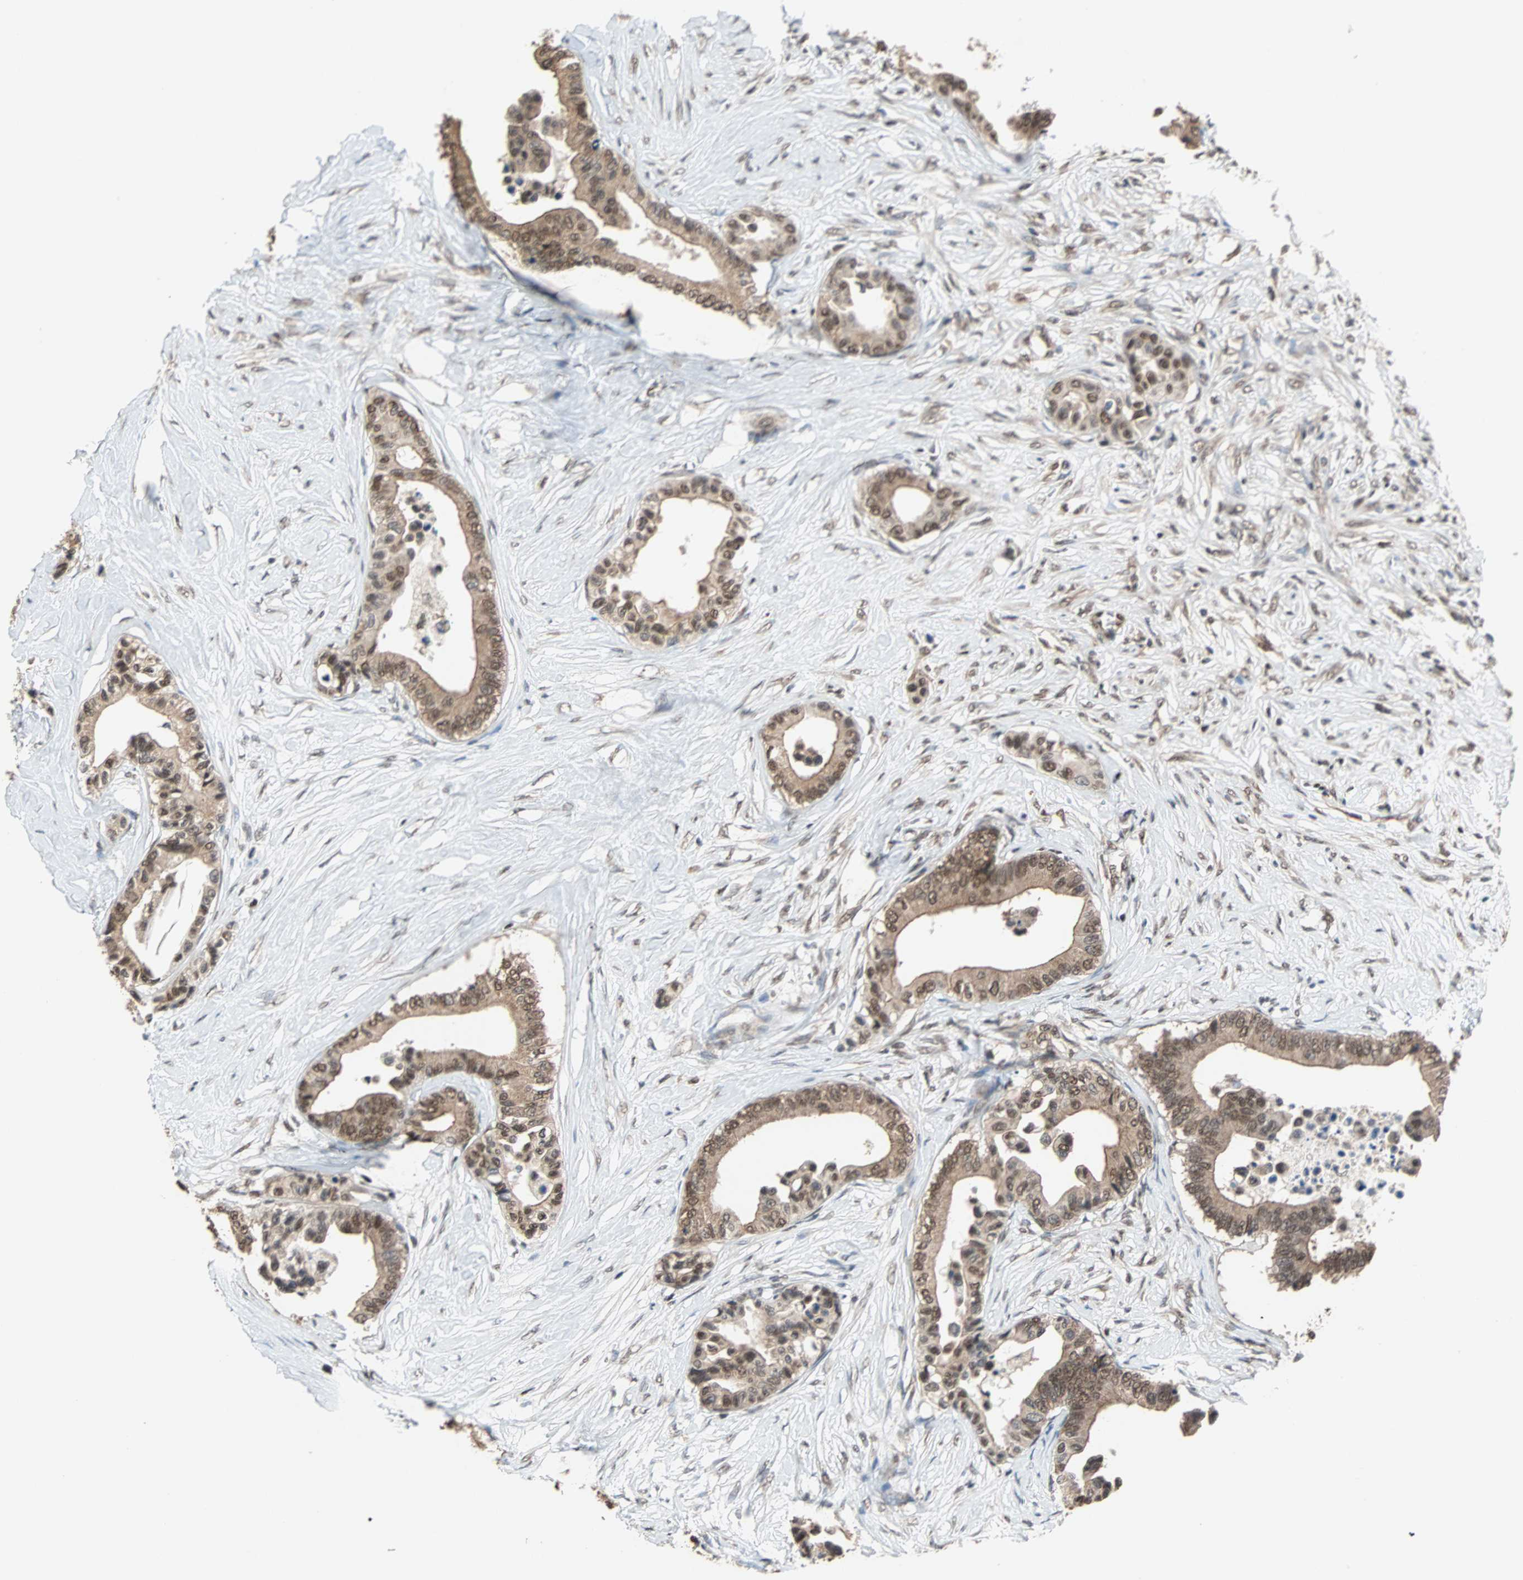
{"staining": {"intensity": "moderate", "quantity": ">75%", "location": "cytoplasmic/membranous,nuclear"}, "tissue": "colorectal cancer", "cell_type": "Tumor cells", "image_type": "cancer", "snomed": [{"axis": "morphology", "description": "Normal tissue, NOS"}, {"axis": "morphology", "description": "Adenocarcinoma, NOS"}, {"axis": "topography", "description": "Colon"}], "caption": "Immunohistochemical staining of colorectal cancer (adenocarcinoma) exhibits moderate cytoplasmic/membranous and nuclear protein staining in approximately >75% of tumor cells.", "gene": "DAZAP1", "patient": {"sex": "male", "age": 82}}